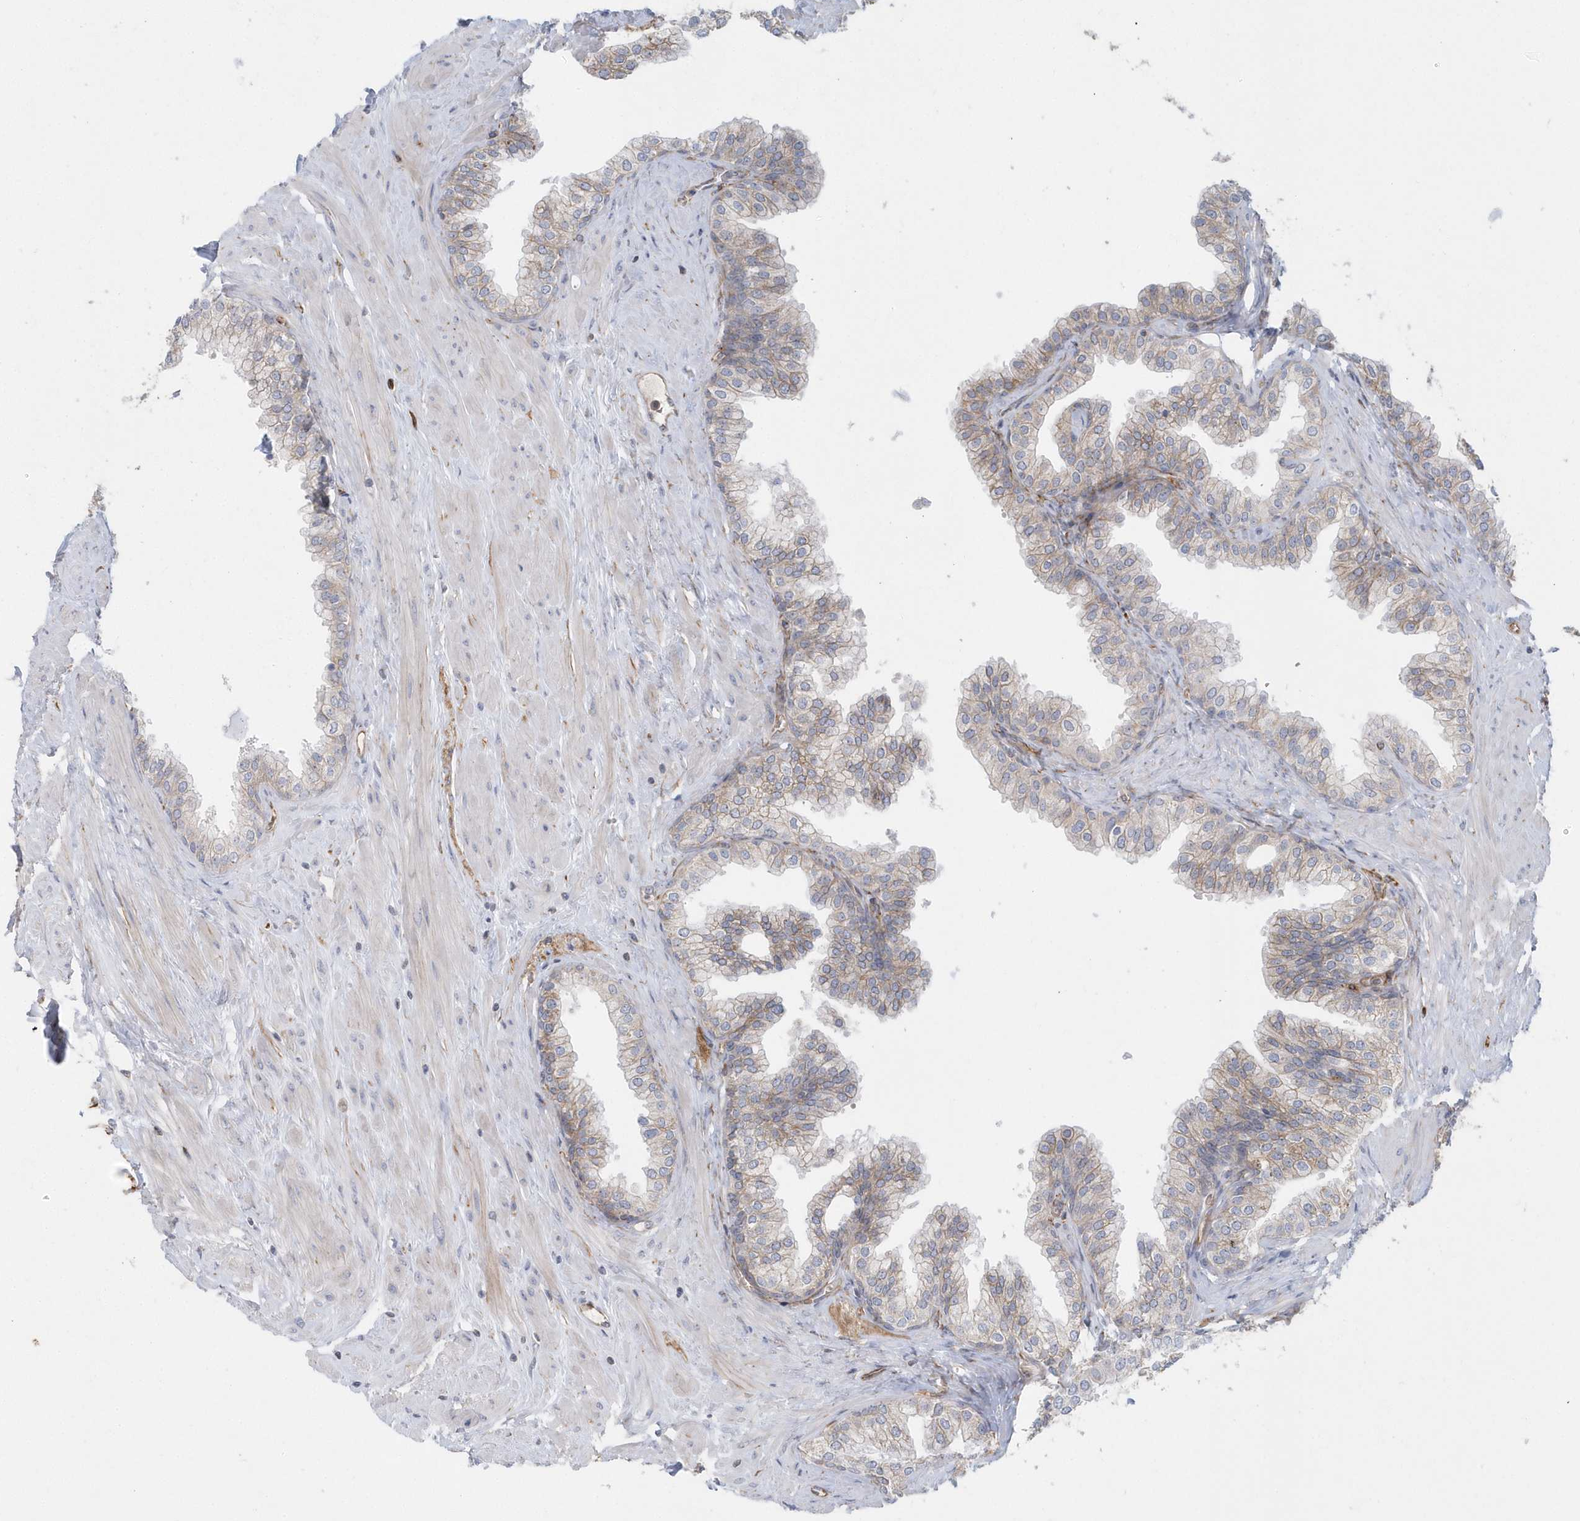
{"staining": {"intensity": "weak", "quantity": "25%-75%", "location": "cytoplasmic/membranous"}, "tissue": "prostate", "cell_type": "Glandular cells", "image_type": "normal", "snomed": [{"axis": "morphology", "description": "Normal tissue, NOS"}, {"axis": "morphology", "description": "Urothelial carcinoma, Low grade"}, {"axis": "topography", "description": "Urinary bladder"}, {"axis": "topography", "description": "Prostate"}], "caption": "Immunohistochemical staining of unremarkable human prostate displays weak cytoplasmic/membranous protein expression in approximately 25%-75% of glandular cells.", "gene": "RAB17", "patient": {"sex": "male", "age": 60}}